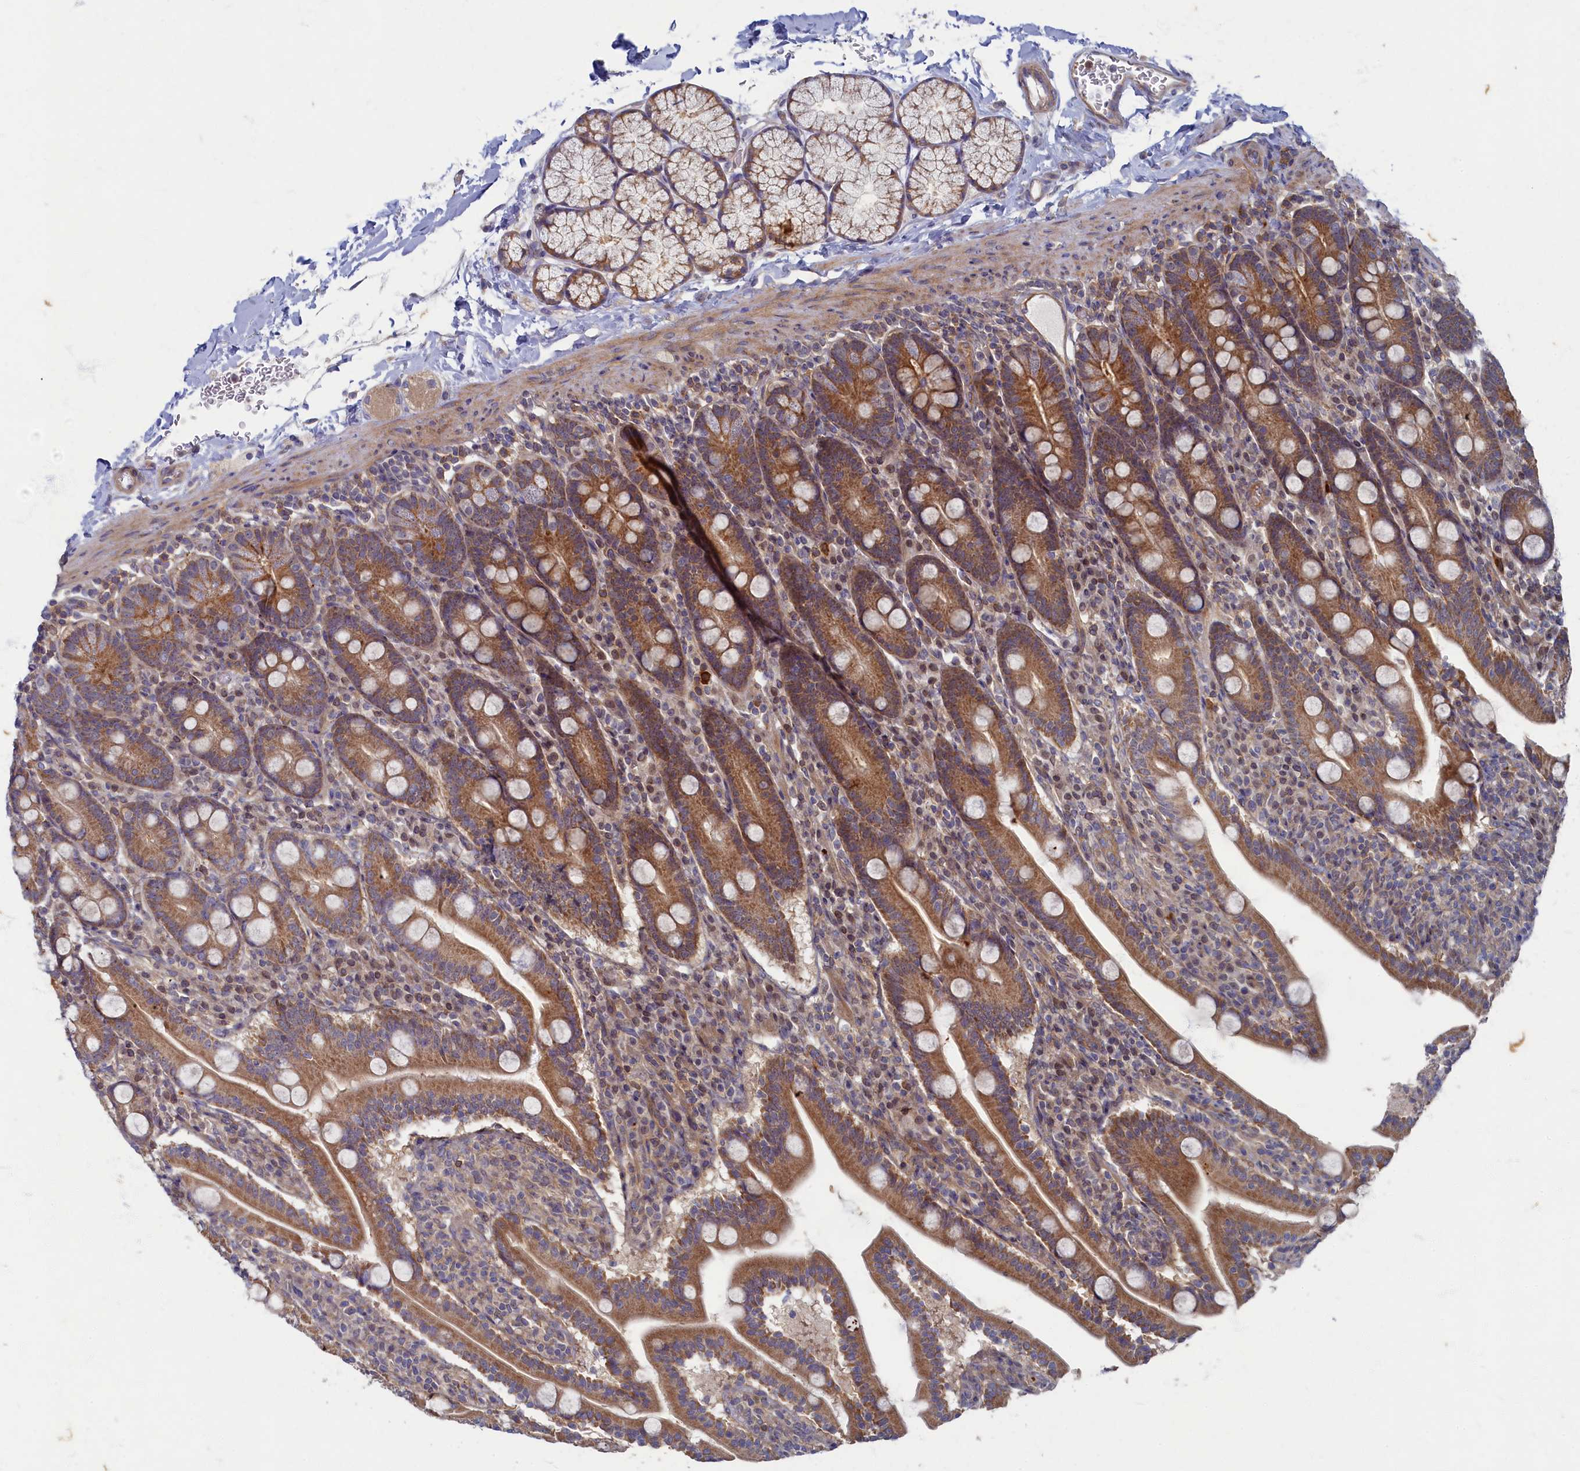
{"staining": {"intensity": "moderate", "quantity": ">75%", "location": "cytoplasmic/membranous"}, "tissue": "duodenum", "cell_type": "Glandular cells", "image_type": "normal", "snomed": [{"axis": "morphology", "description": "Normal tissue, NOS"}, {"axis": "topography", "description": "Duodenum"}], "caption": "Moderate cytoplasmic/membranous protein positivity is identified in approximately >75% of glandular cells in duodenum.", "gene": "WDR59", "patient": {"sex": "male", "age": 35}}